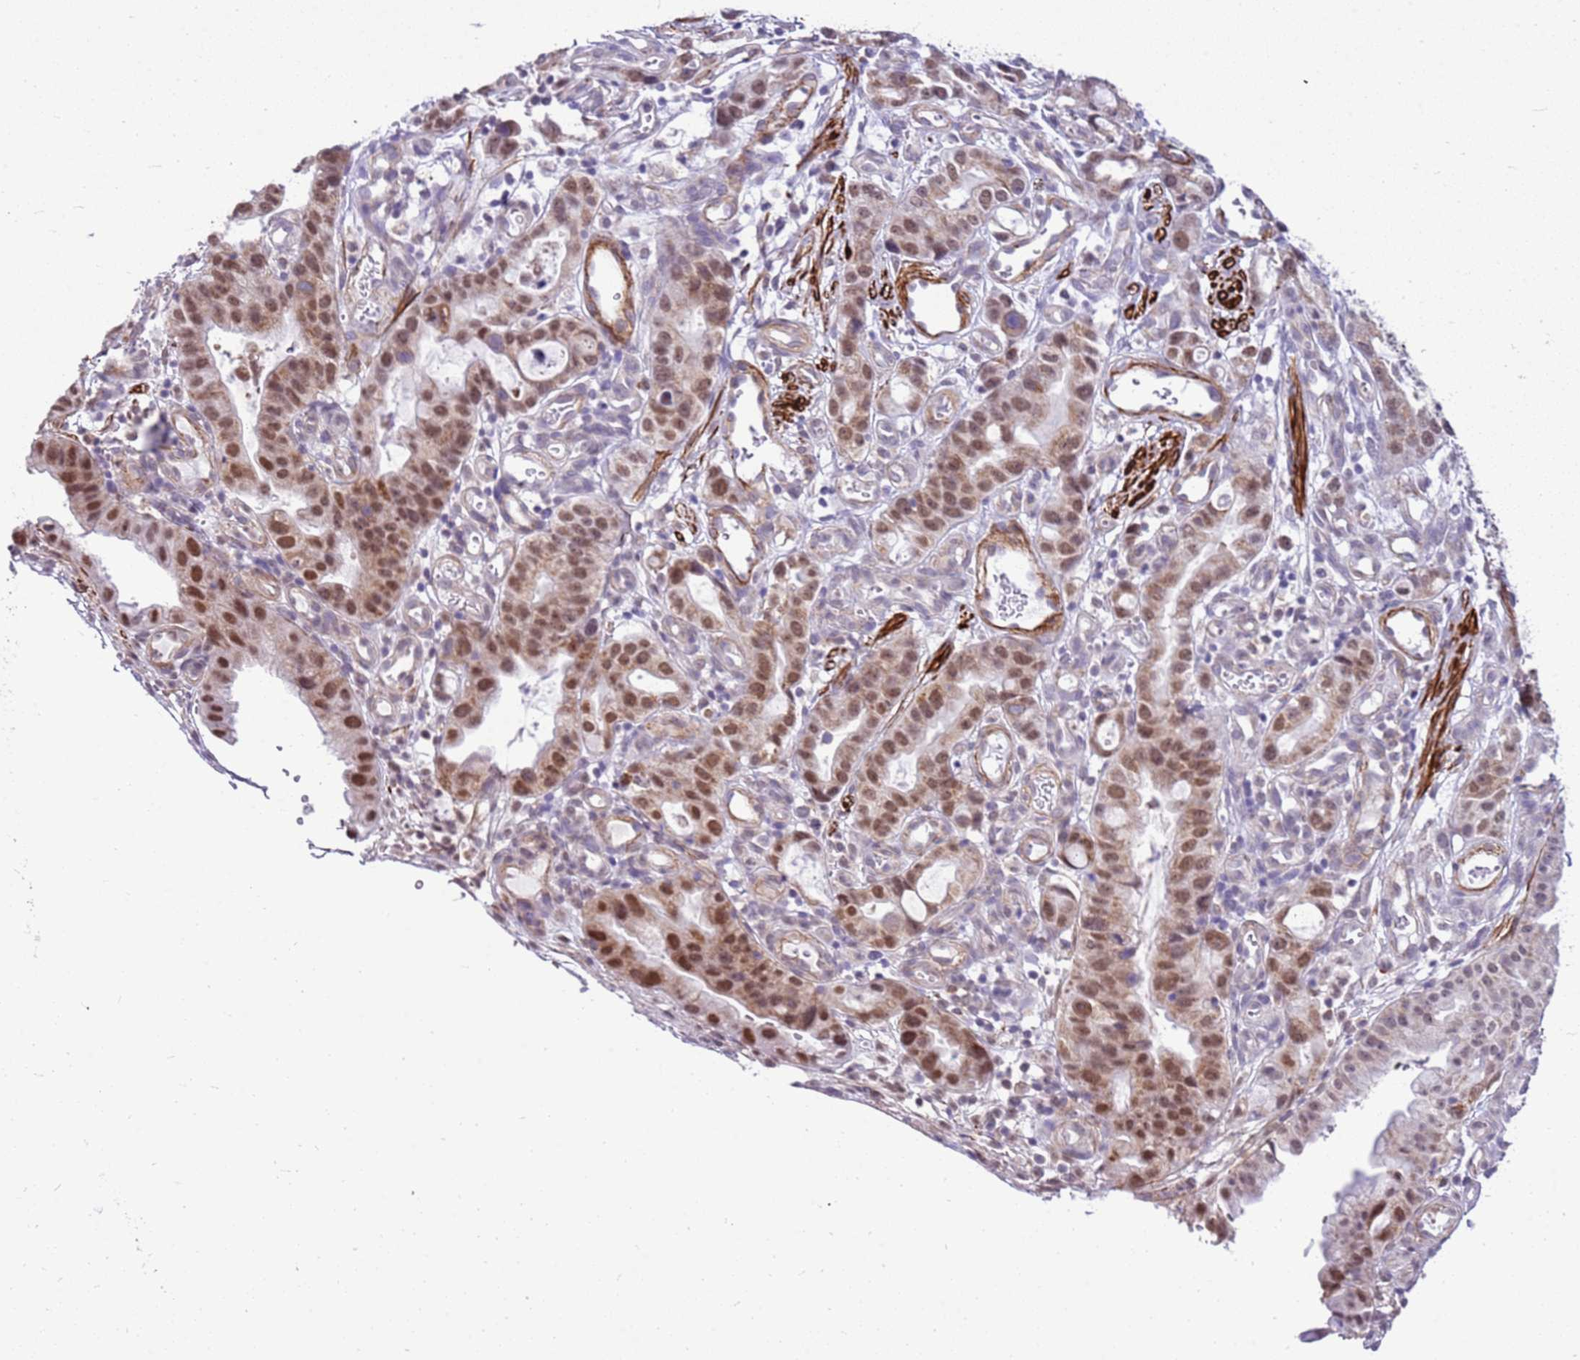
{"staining": {"intensity": "moderate", "quantity": ">75%", "location": "cytoplasmic/membranous,nuclear"}, "tissue": "stomach cancer", "cell_type": "Tumor cells", "image_type": "cancer", "snomed": [{"axis": "morphology", "description": "Adenocarcinoma, NOS"}, {"axis": "topography", "description": "Stomach"}], "caption": "Brown immunohistochemical staining in adenocarcinoma (stomach) reveals moderate cytoplasmic/membranous and nuclear staining in about >75% of tumor cells.", "gene": "SMIM4", "patient": {"sex": "male", "age": 55}}